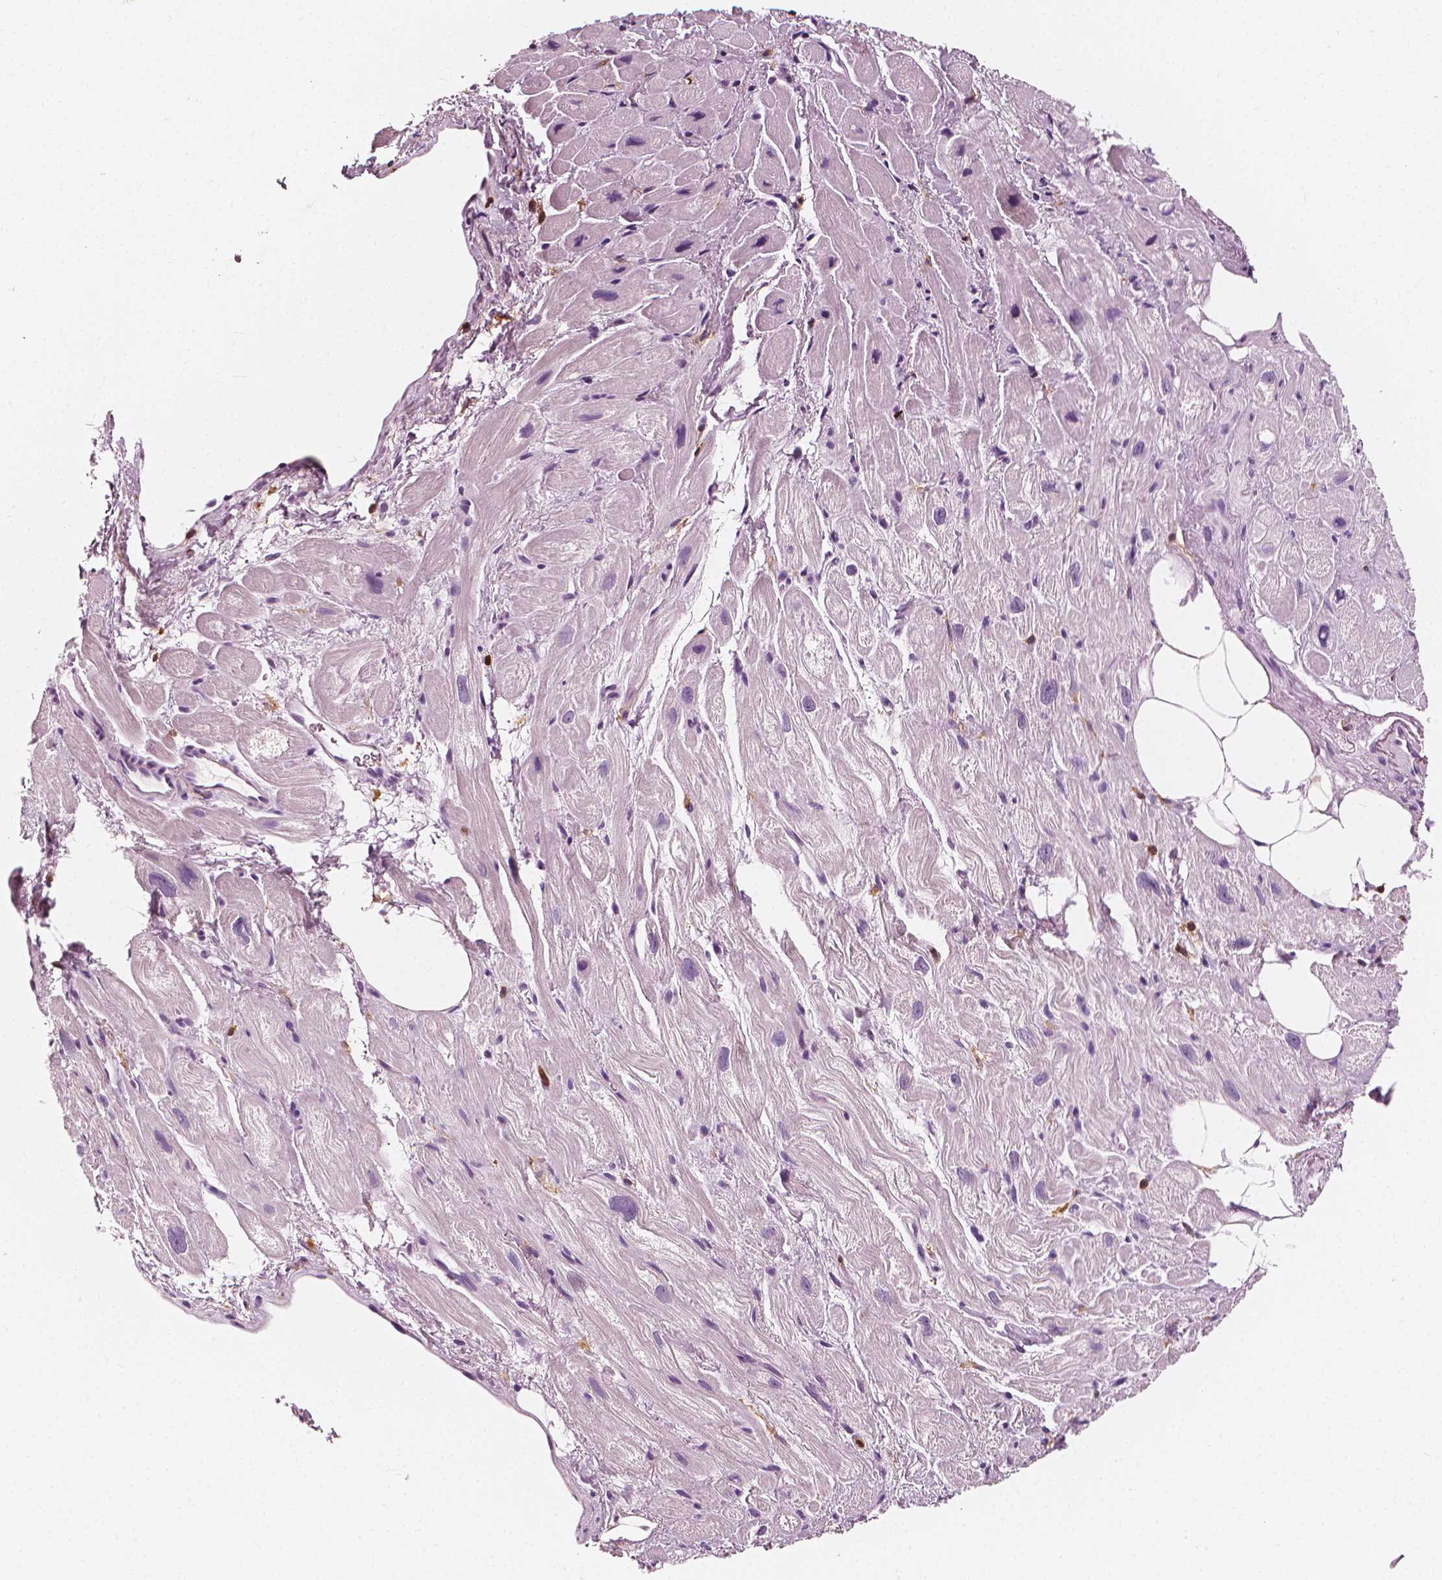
{"staining": {"intensity": "negative", "quantity": "none", "location": "none"}, "tissue": "heart muscle", "cell_type": "Cardiomyocytes", "image_type": "normal", "snomed": [{"axis": "morphology", "description": "Normal tissue, NOS"}, {"axis": "topography", "description": "Heart"}], "caption": "Histopathology image shows no protein expression in cardiomyocytes of unremarkable heart muscle. (DAB (3,3'-diaminobenzidine) IHC, high magnification).", "gene": "PTPRC", "patient": {"sex": "female", "age": 69}}